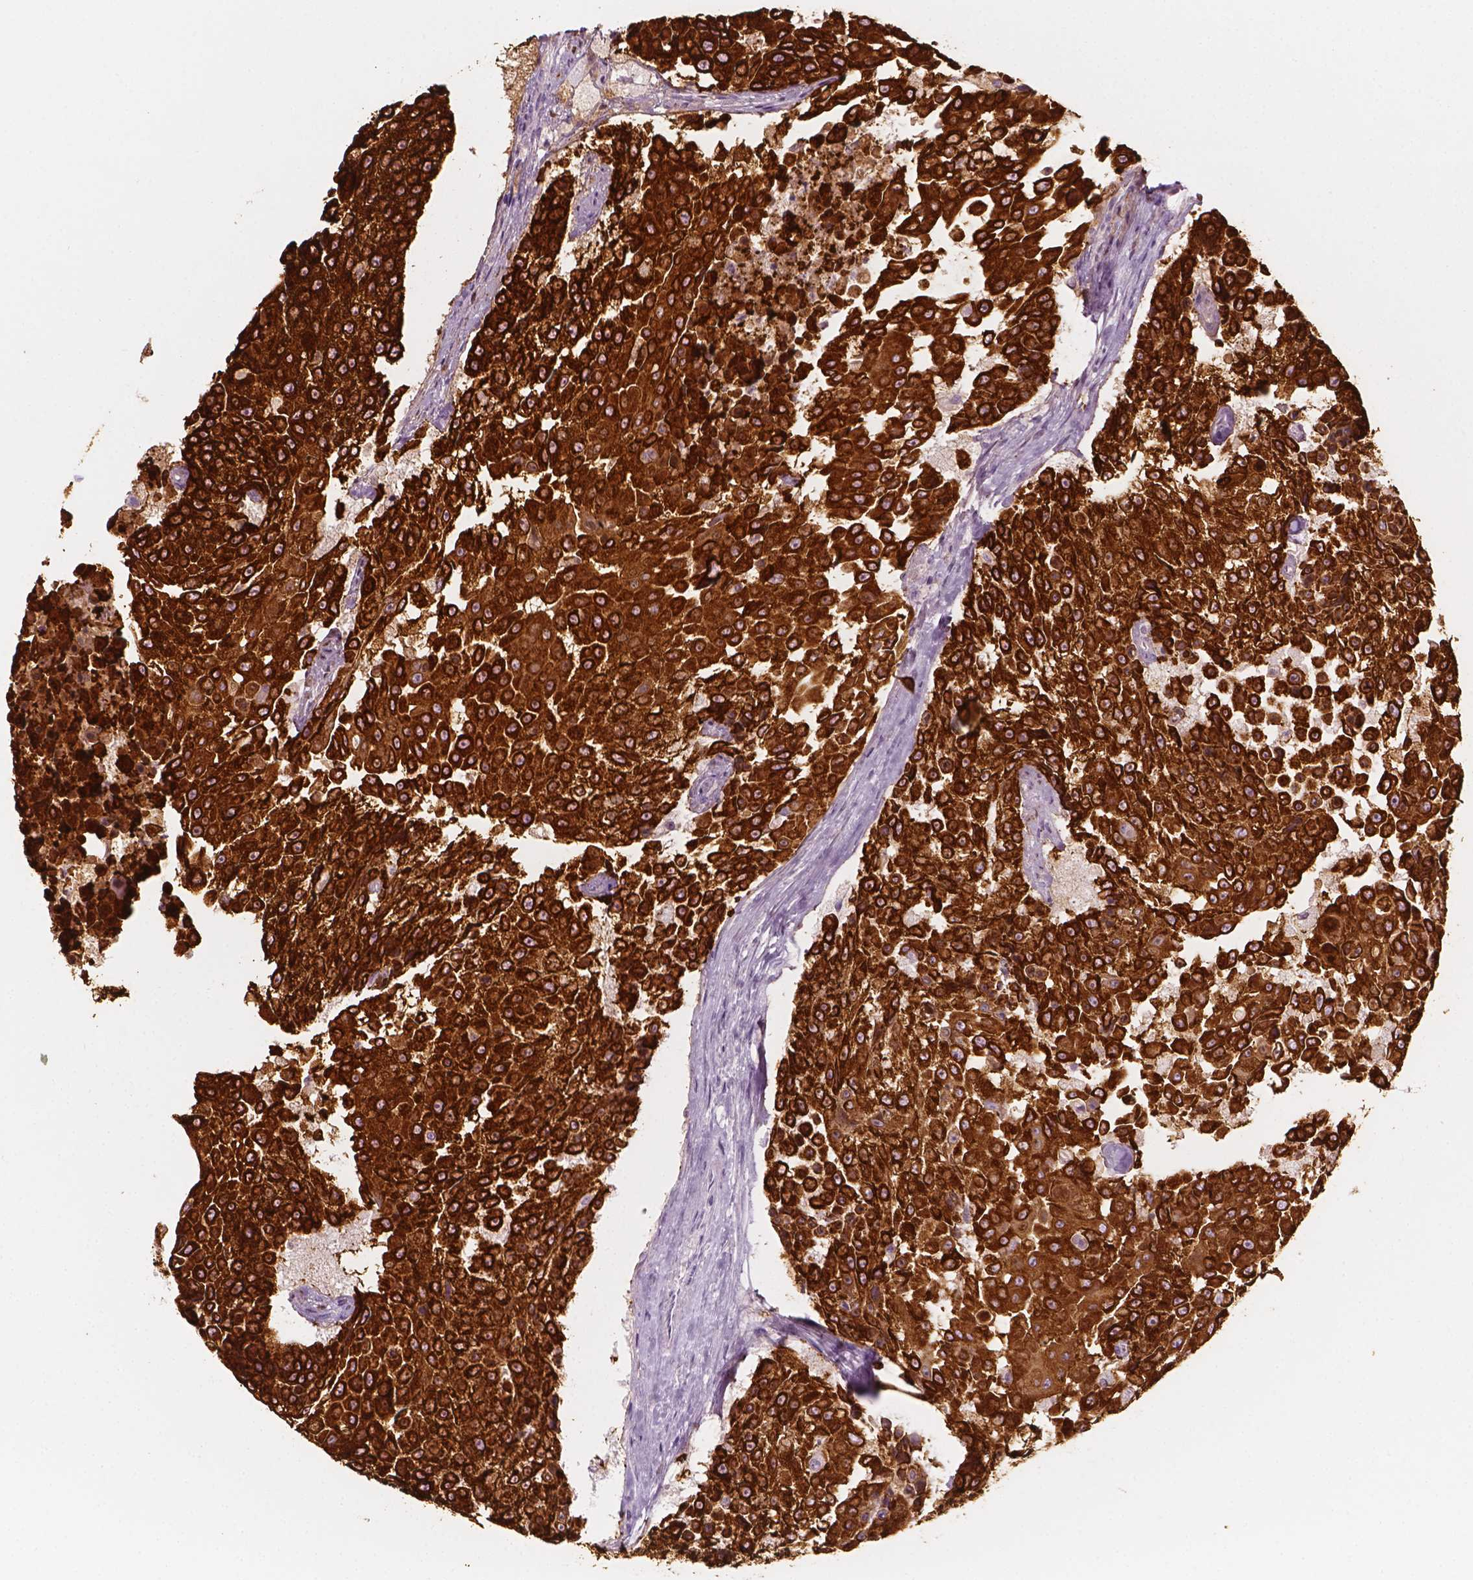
{"staining": {"intensity": "strong", "quantity": ">75%", "location": "cytoplasmic/membranous"}, "tissue": "urothelial cancer", "cell_type": "Tumor cells", "image_type": "cancer", "snomed": [{"axis": "morphology", "description": "Urothelial carcinoma, High grade"}, {"axis": "topography", "description": "Urinary bladder"}], "caption": "Human high-grade urothelial carcinoma stained for a protein (brown) shows strong cytoplasmic/membranous positive staining in about >75% of tumor cells.", "gene": "CES1", "patient": {"sex": "female", "age": 63}}